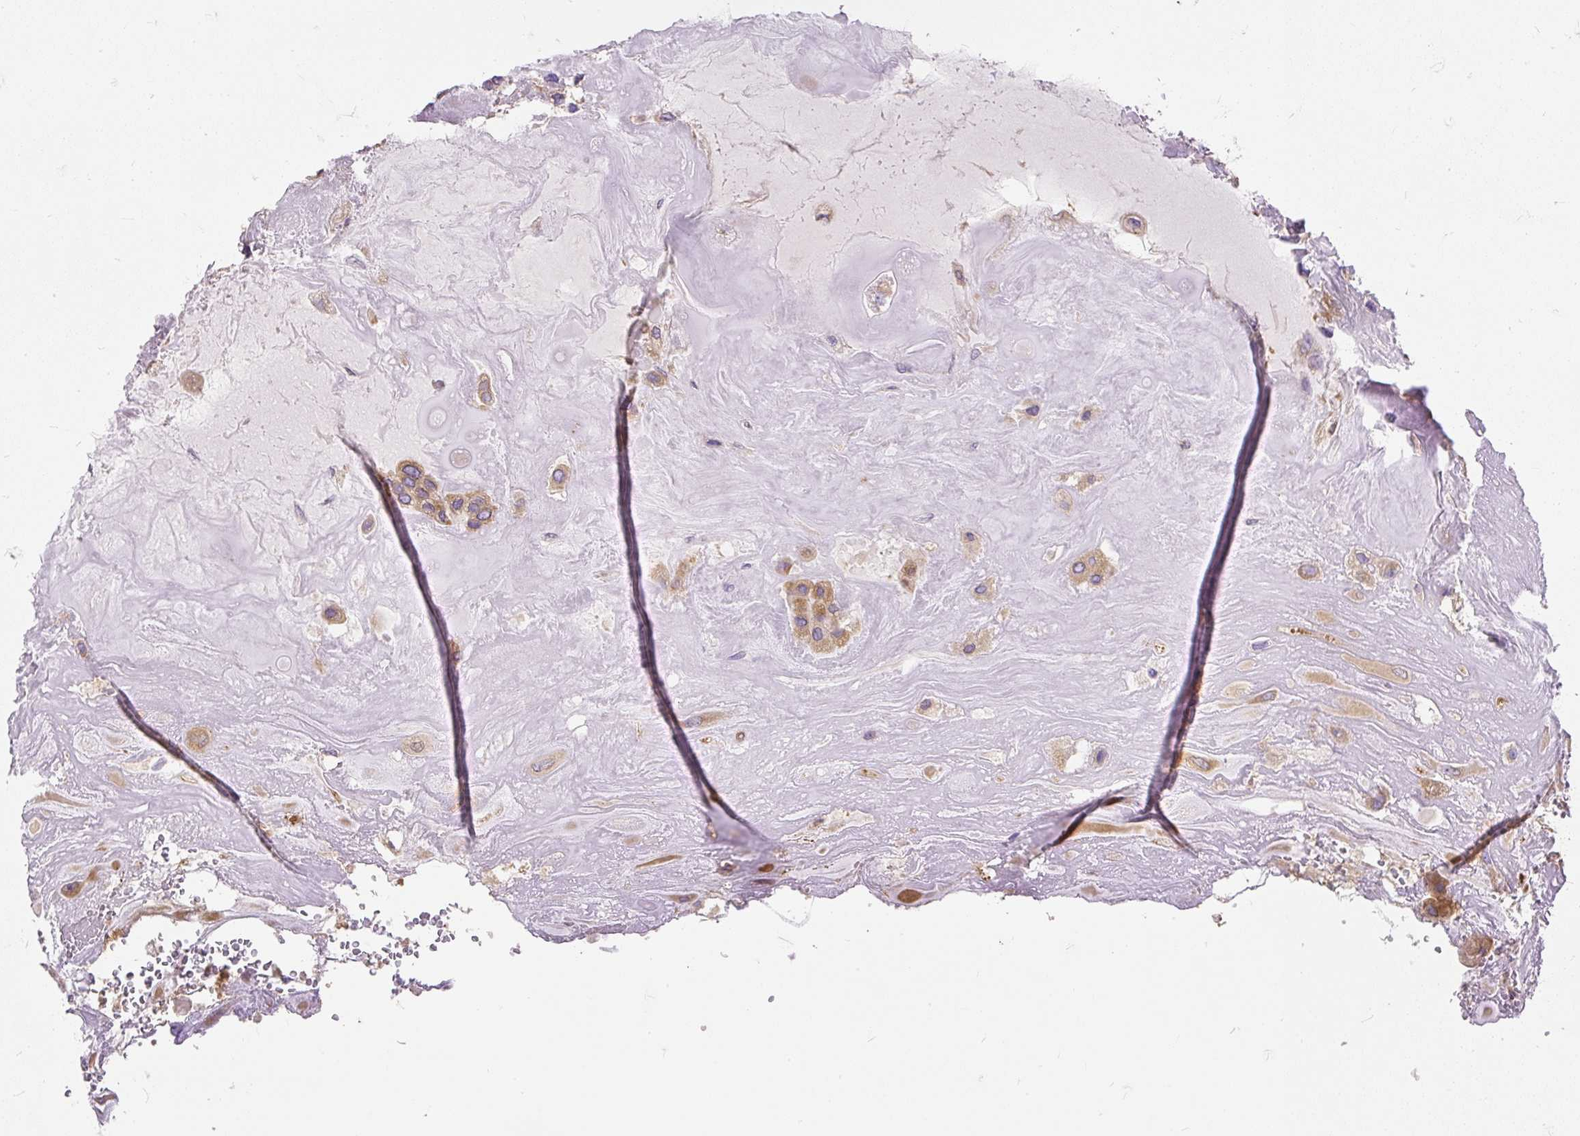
{"staining": {"intensity": "moderate", "quantity": ">75%", "location": "cytoplasmic/membranous"}, "tissue": "placenta", "cell_type": "Decidual cells", "image_type": "normal", "snomed": [{"axis": "morphology", "description": "Normal tissue, NOS"}, {"axis": "topography", "description": "Placenta"}], "caption": "A brown stain labels moderate cytoplasmic/membranous staining of a protein in decidual cells of benign placenta.", "gene": "CYP20A1", "patient": {"sex": "female", "age": 32}}